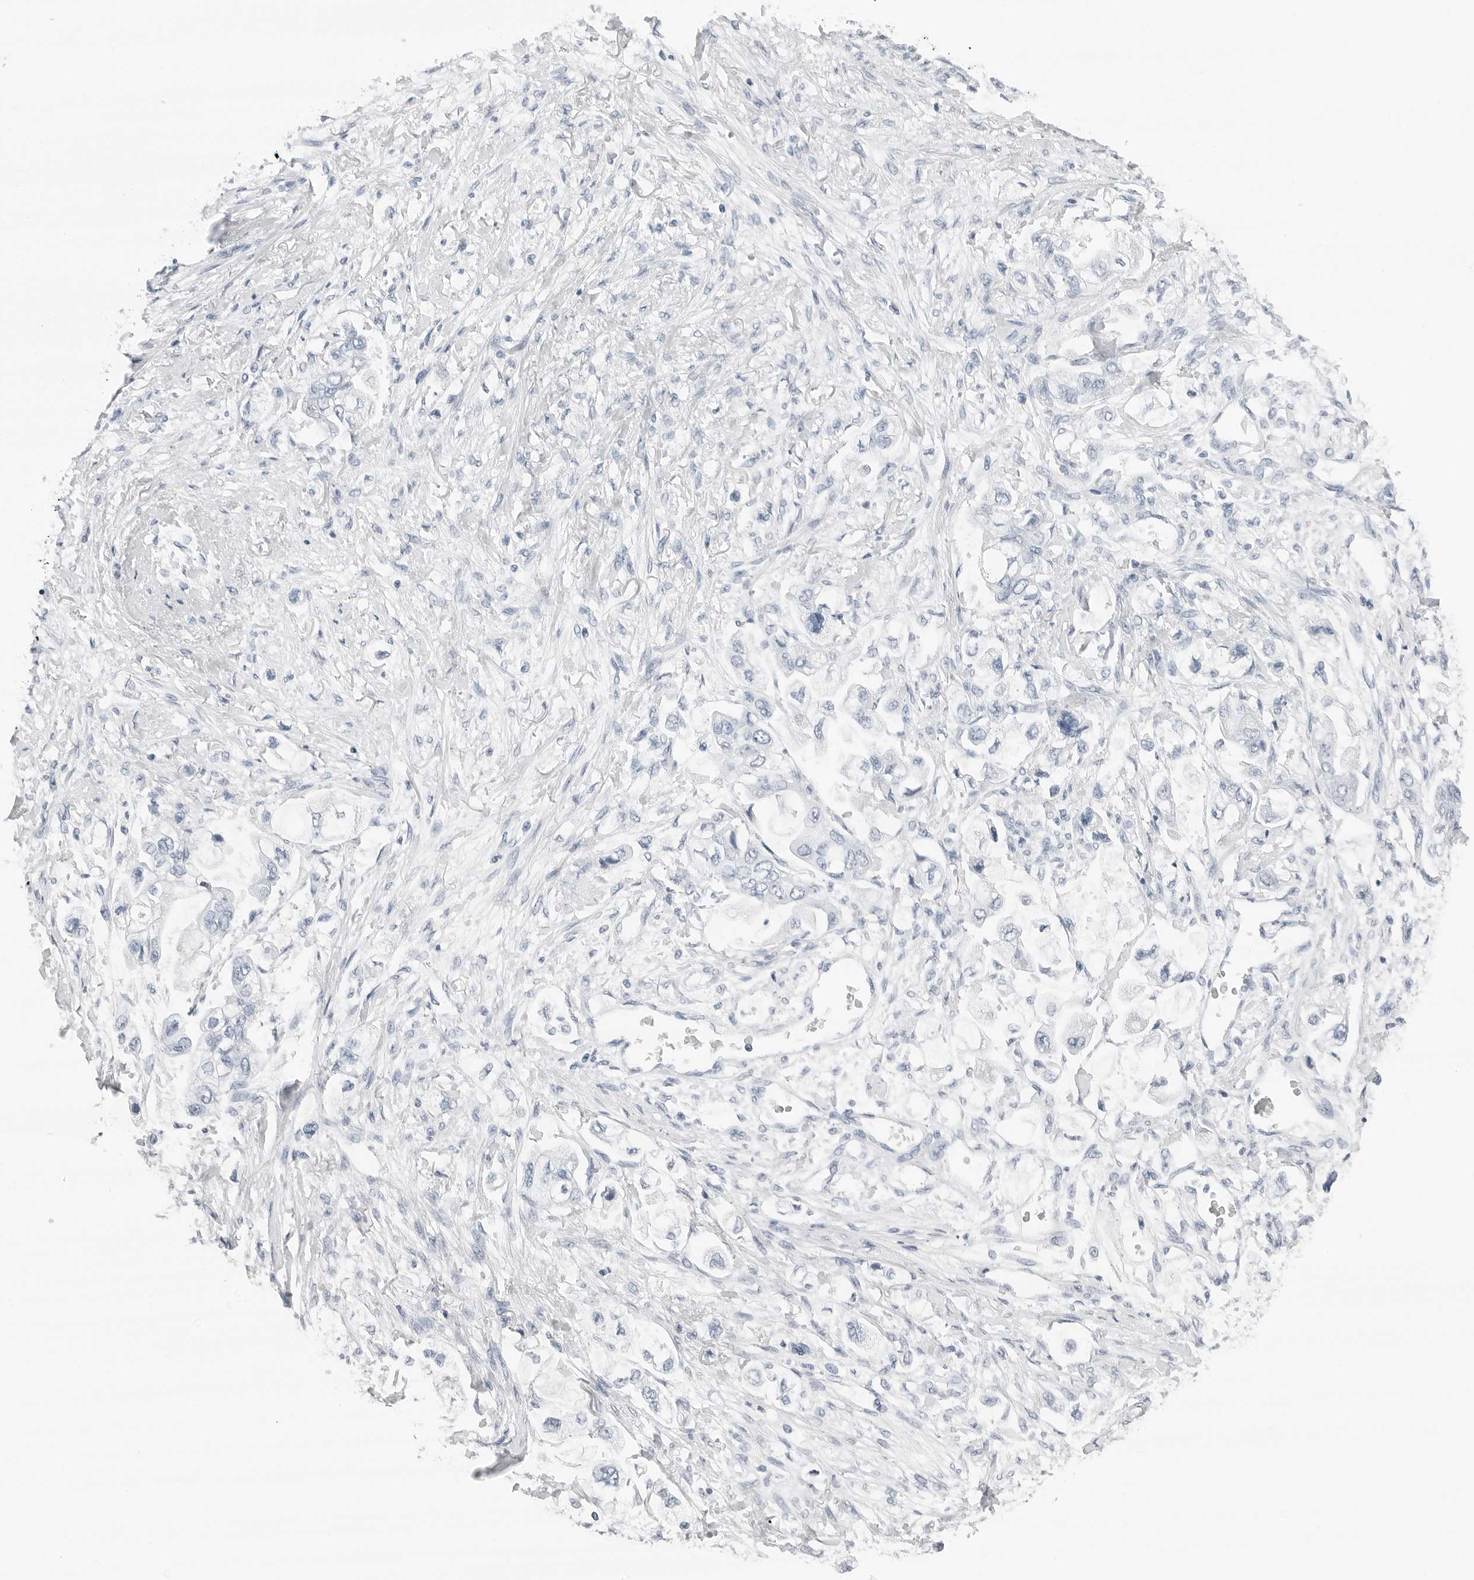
{"staining": {"intensity": "negative", "quantity": "none", "location": "none"}, "tissue": "stomach cancer", "cell_type": "Tumor cells", "image_type": "cancer", "snomed": [{"axis": "morphology", "description": "Adenocarcinoma, NOS"}, {"axis": "topography", "description": "Stomach"}], "caption": "An immunohistochemistry image of stomach cancer (adenocarcinoma) is shown. There is no staining in tumor cells of stomach cancer (adenocarcinoma). Brightfield microscopy of immunohistochemistry stained with DAB (brown) and hematoxylin (blue), captured at high magnification.", "gene": "SLPI", "patient": {"sex": "male", "age": 62}}